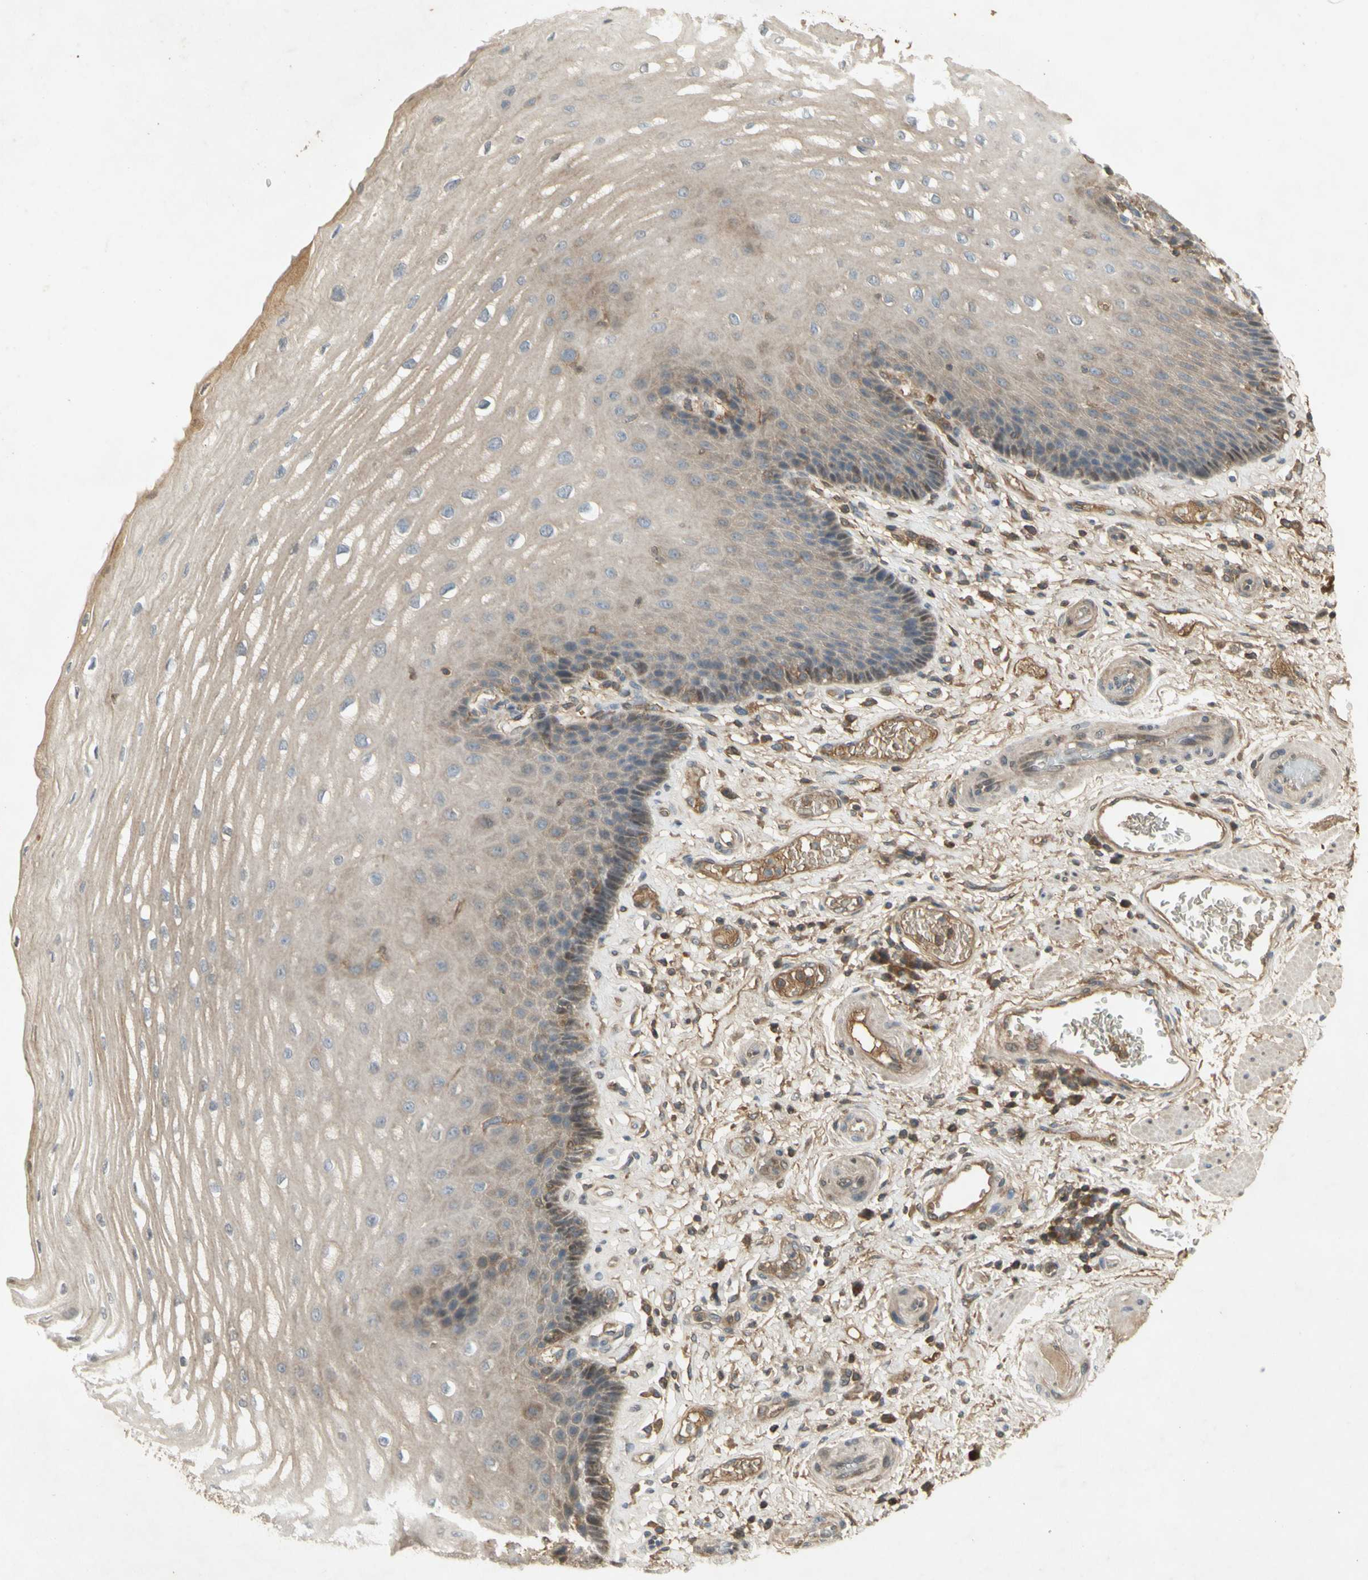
{"staining": {"intensity": "weak", "quantity": "<25%", "location": "cytoplasmic/membranous,nuclear"}, "tissue": "esophagus", "cell_type": "Squamous epithelial cells", "image_type": "normal", "snomed": [{"axis": "morphology", "description": "Normal tissue, NOS"}, {"axis": "topography", "description": "Esophagus"}], "caption": "DAB (3,3'-diaminobenzidine) immunohistochemical staining of benign esophagus displays no significant positivity in squamous epithelial cells. (Stains: DAB (3,3'-diaminobenzidine) IHC with hematoxylin counter stain, Microscopy: brightfield microscopy at high magnification).", "gene": "NRG4", "patient": {"sex": "male", "age": 54}}